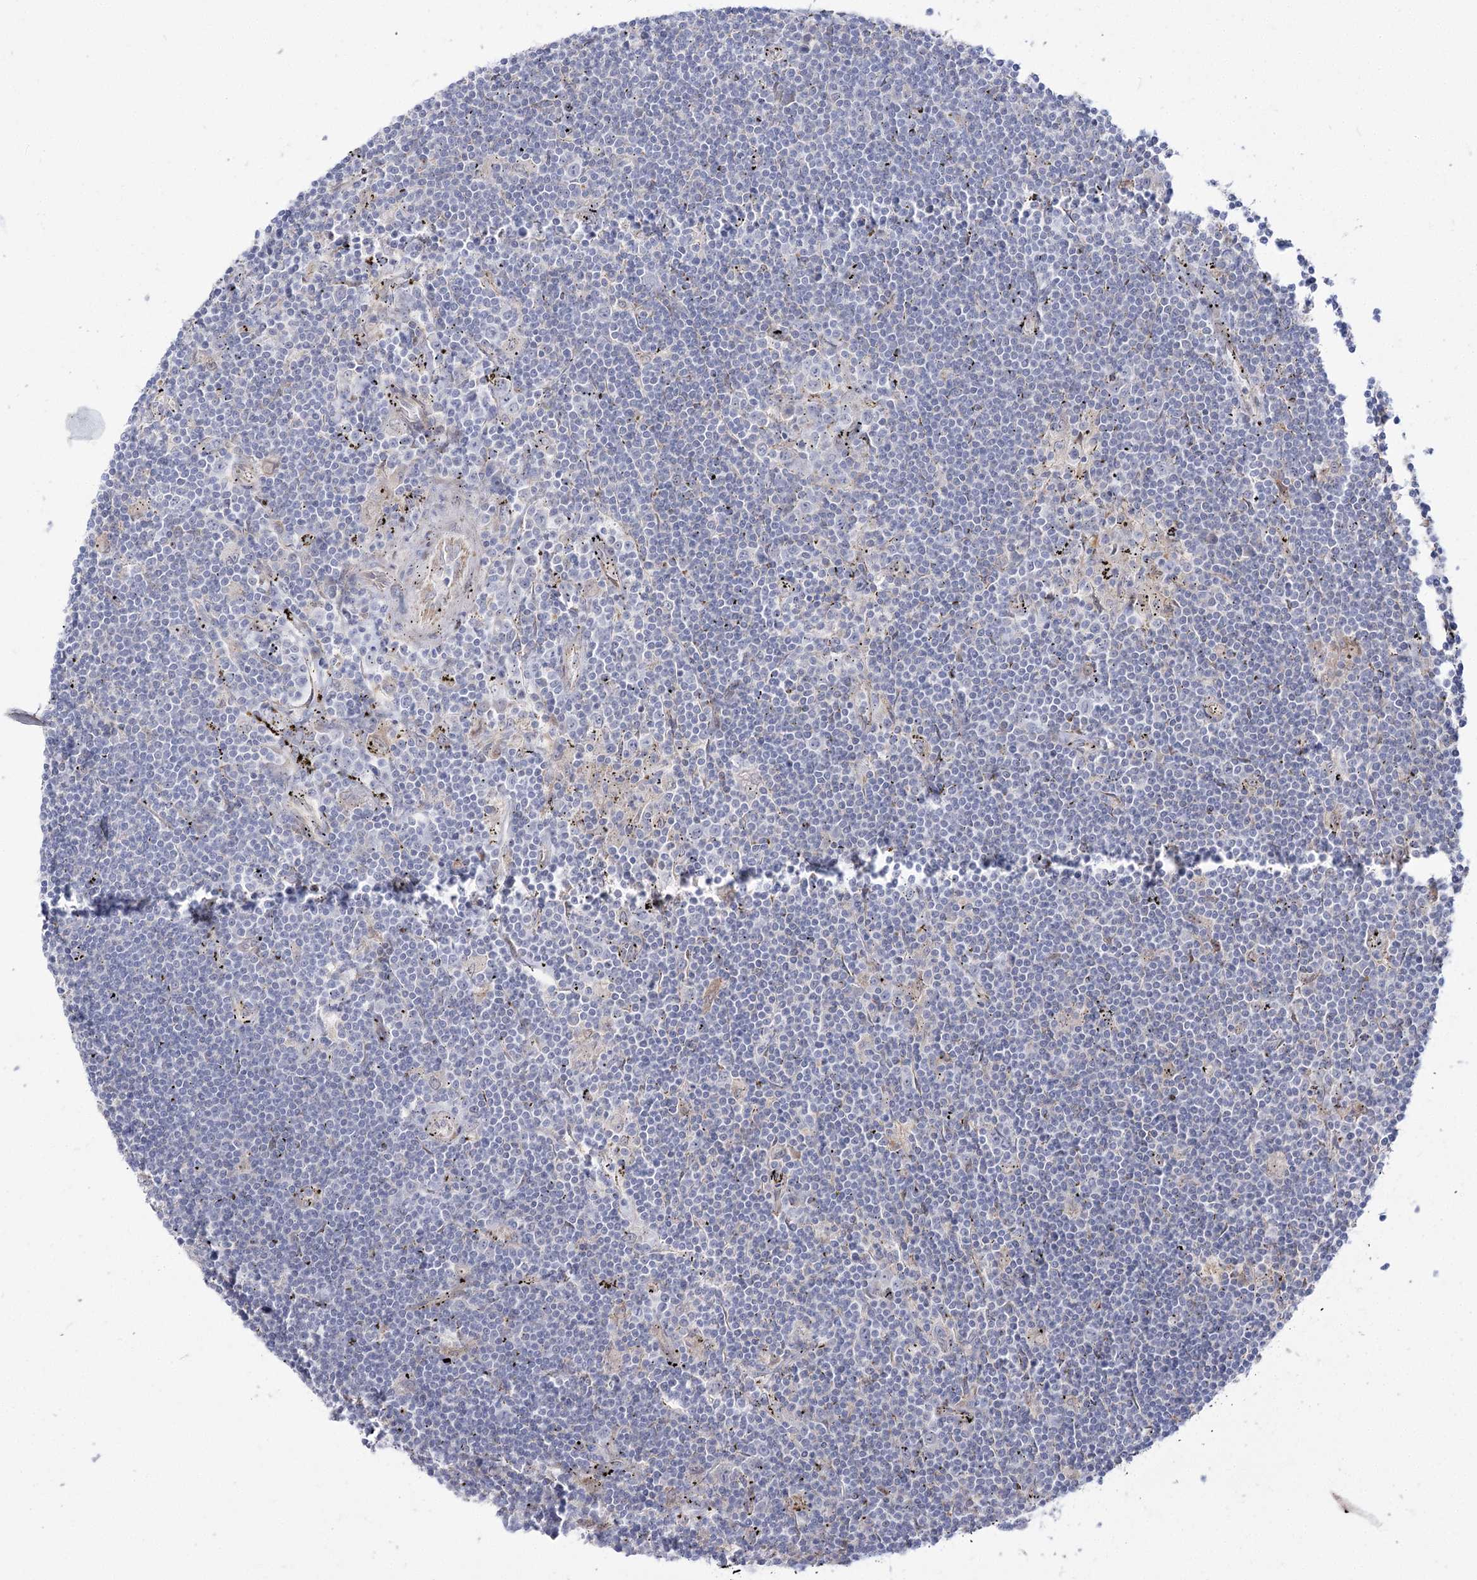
{"staining": {"intensity": "negative", "quantity": "none", "location": "none"}, "tissue": "lymphoma", "cell_type": "Tumor cells", "image_type": "cancer", "snomed": [{"axis": "morphology", "description": "Malignant lymphoma, non-Hodgkin's type, Low grade"}, {"axis": "topography", "description": "Spleen"}], "caption": "Immunohistochemistry (IHC) of lymphoma reveals no positivity in tumor cells. (DAB (3,3'-diaminobenzidine) immunohistochemistry (IHC), high magnification).", "gene": "SUOX", "patient": {"sex": "male", "age": 76}}